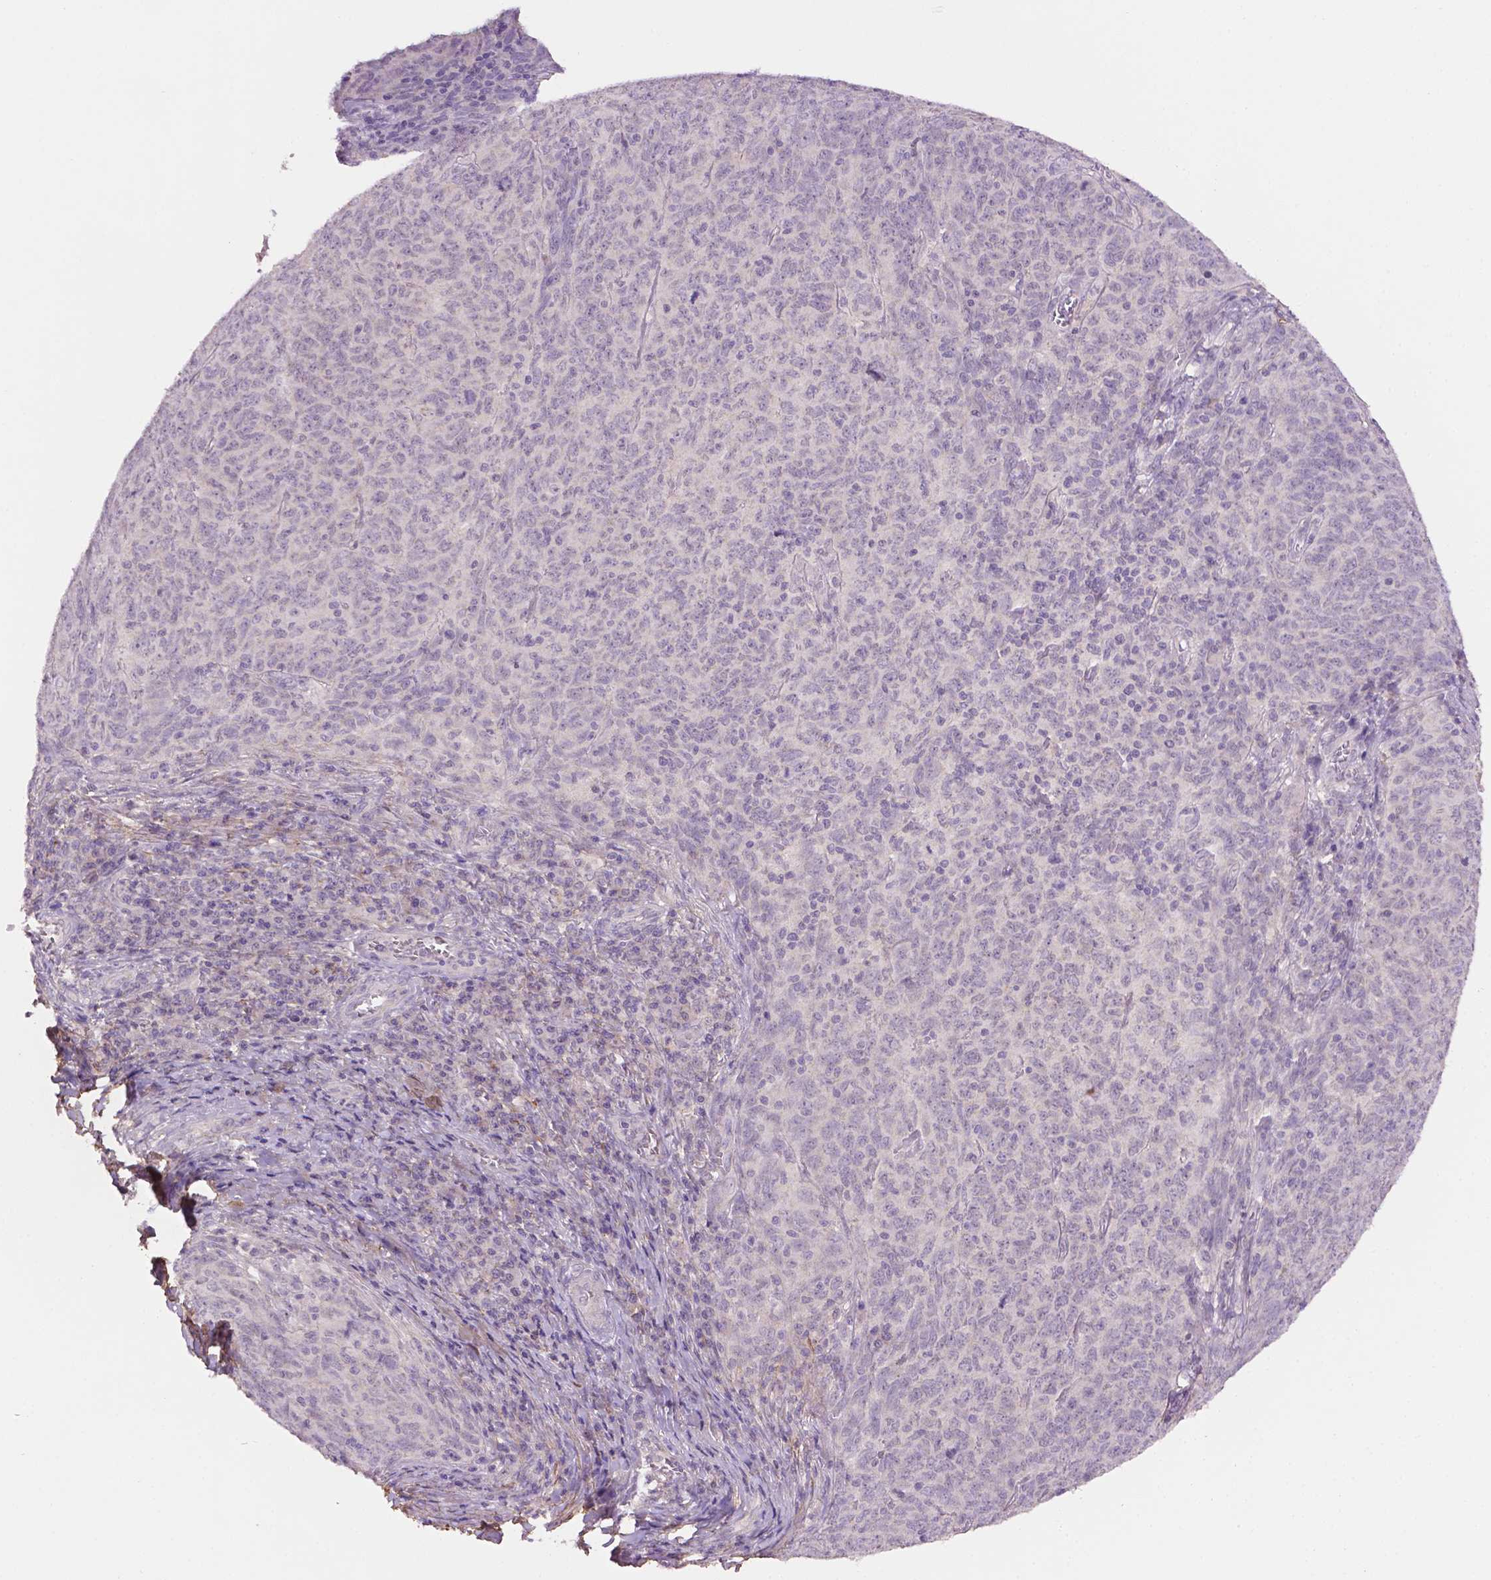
{"staining": {"intensity": "negative", "quantity": "none", "location": "none"}, "tissue": "skin cancer", "cell_type": "Tumor cells", "image_type": "cancer", "snomed": [{"axis": "morphology", "description": "Squamous cell carcinoma, NOS"}, {"axis": "topography", "description": "Skin"}, {"axis": "topography", "description": "Anal"}], "caption": "The photomicrograph reveals no staining of tumor cells in skin cancer. Brightfield microscopy of immunohistochemistry (IHC) stained with DAB (3,3'-diaminobenzidine) (brown) and hematoxylin (blue), captured at high magnification.", "gene": "FBLN1", "patient": {"sex": "female", "age": 51}}